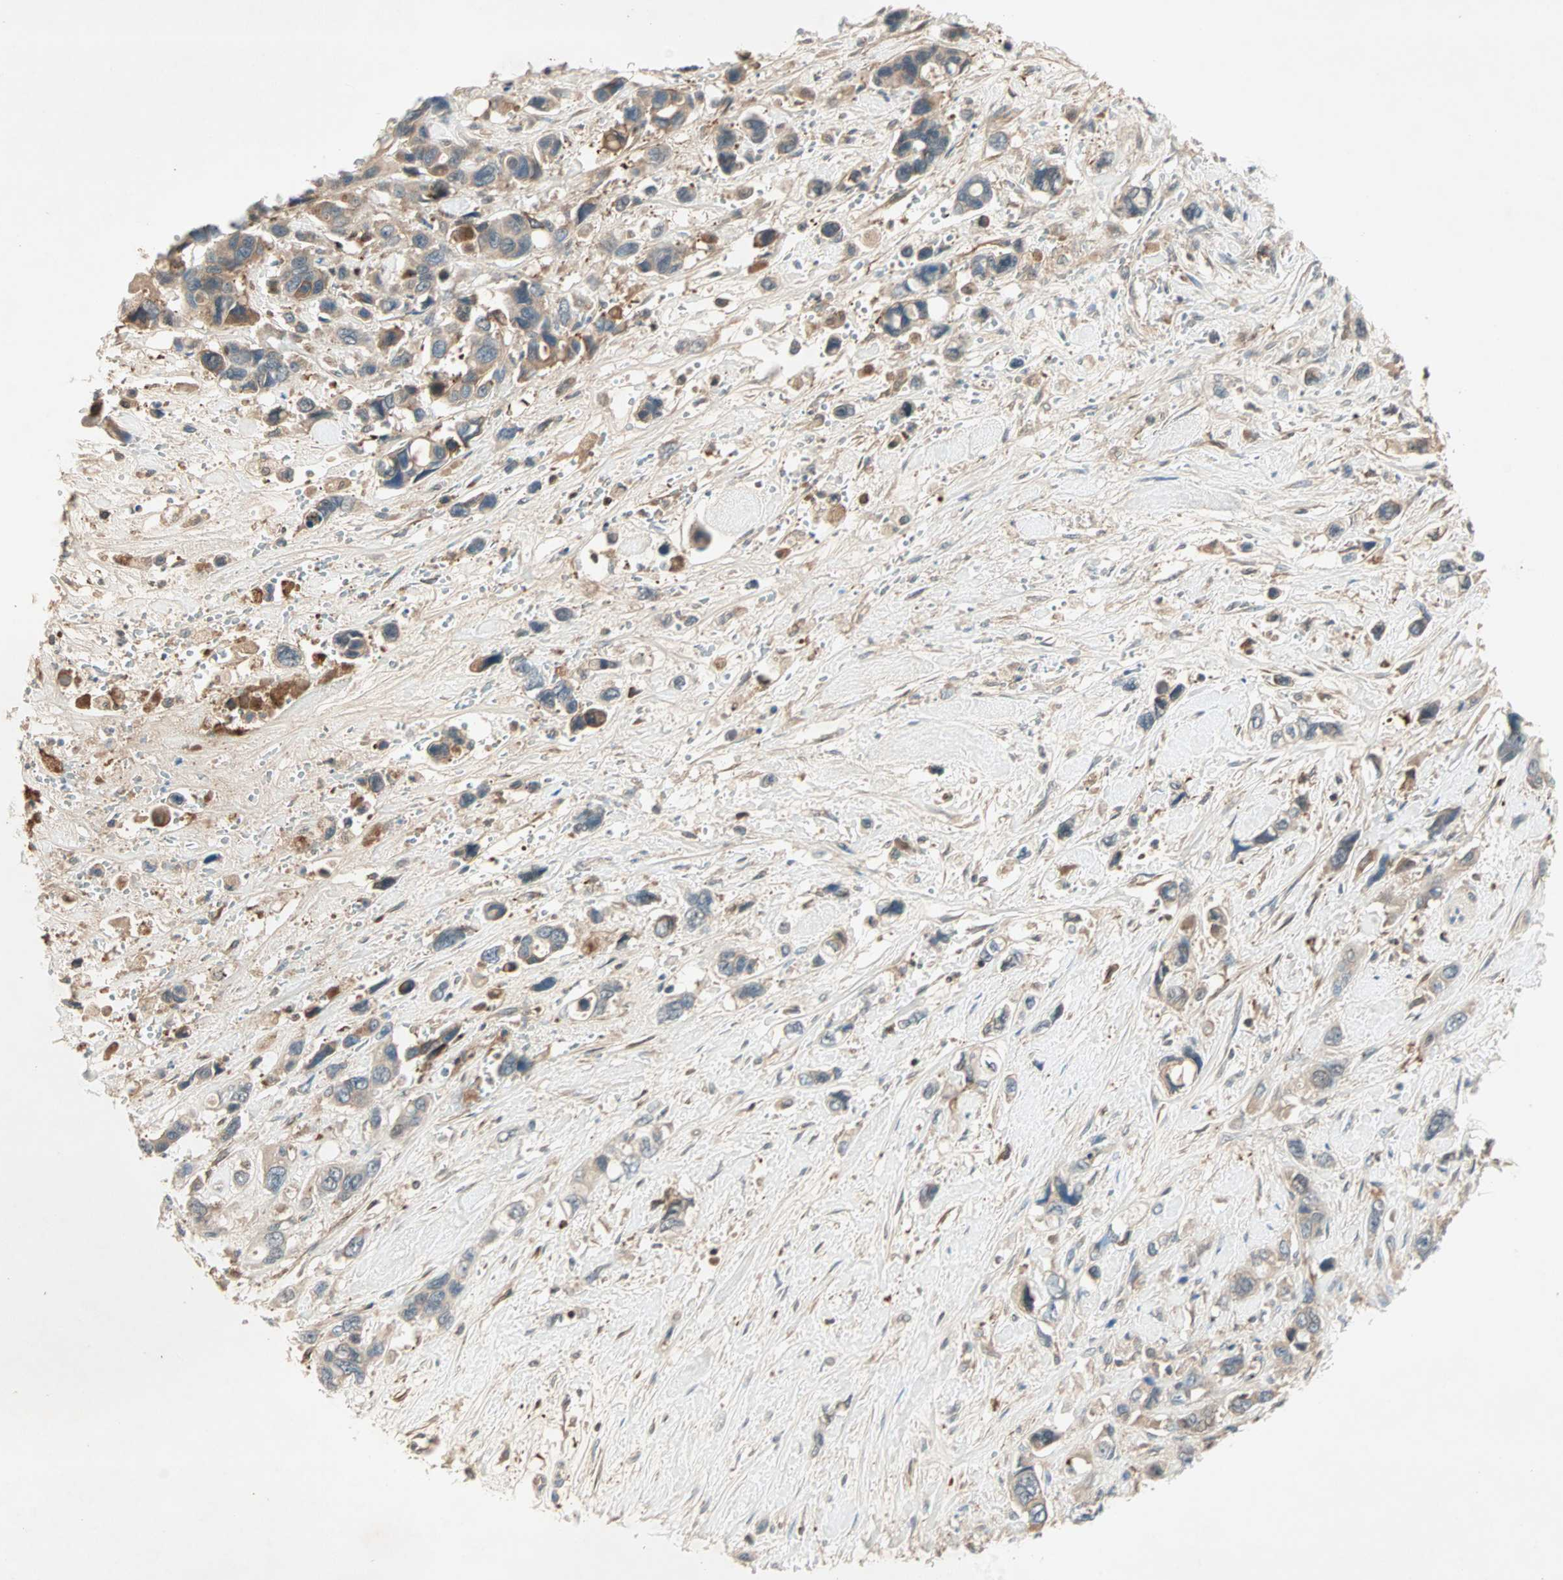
{"staining": {"intensity": "weak", "quantity": ">75%", "location": "cytoplasmic/membranous"}, "tissue": "pancreatic cancer", "cell_type": "Tumor cells", "image_type": "cancer", "snomed": [{"axis": "morphology", "description": "Adenocarcinoma, NOS"}, {"axis": "topography", "description": "Pancreas"}], "caption": "Pancreatic cancer (adenocarcinoma) was stained to show a protein in brown. There is low levels of weak cytoplasmic/membranous expression in approximately >75% of tumor cells.", "gene": "TEC", "patient": {"sex": "male", "age": 46}}